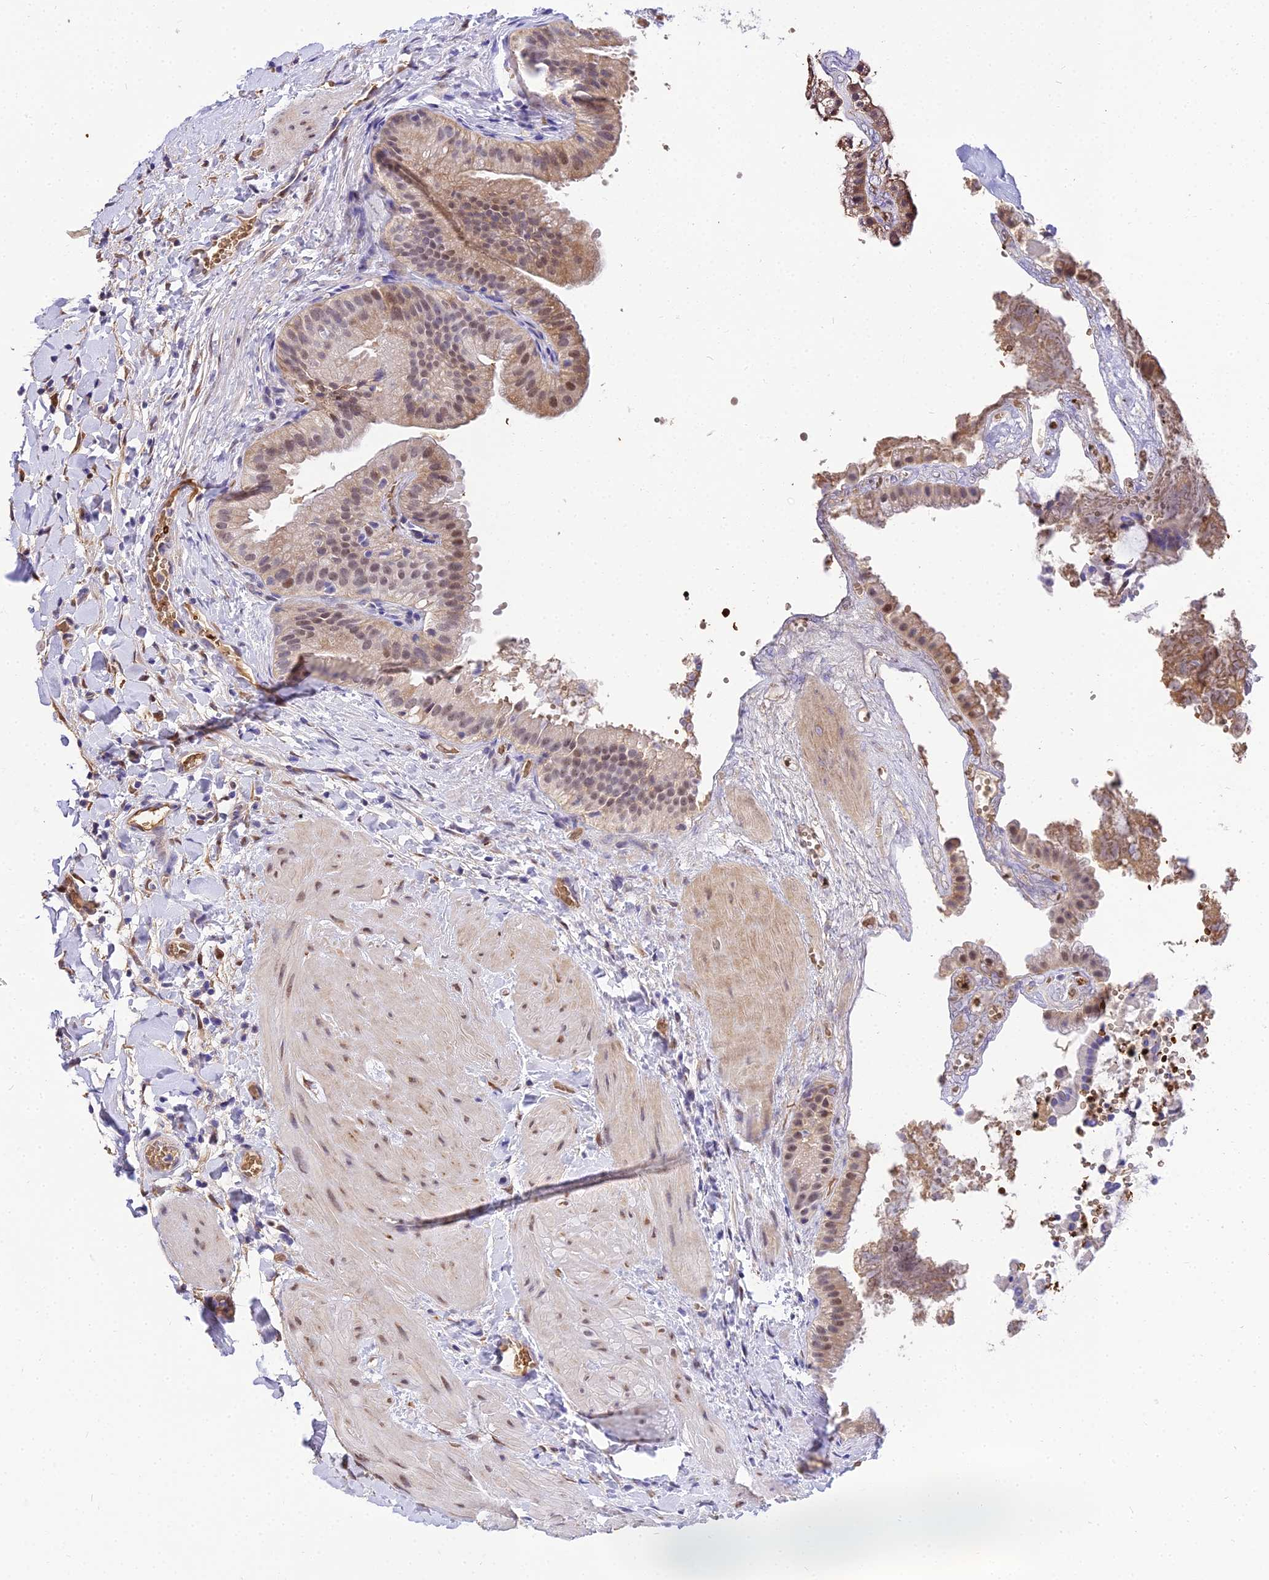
{"staining": {"intensity": "moderate", "quantity": "25%-75%", "location": "cytoplasmic/membranous,nuclear"}, "tissue": "gallbladder", "cell_type": "Glandular cells", "image_type": "normal", "snomed": [{"axis": "morphology", "description": "Normal tissue, NOS"}, {"axis": "topography", "description": "Gallbladder"}], "caption": "Immunohistochemical staining of normal human gallbladder reveals moderate cytoplasmic/membranous,nuclear protein positivity in about 25%-75% of glandular cells.", "gene": "BCL9", "patient": {"sex": "male", "age": 55}}